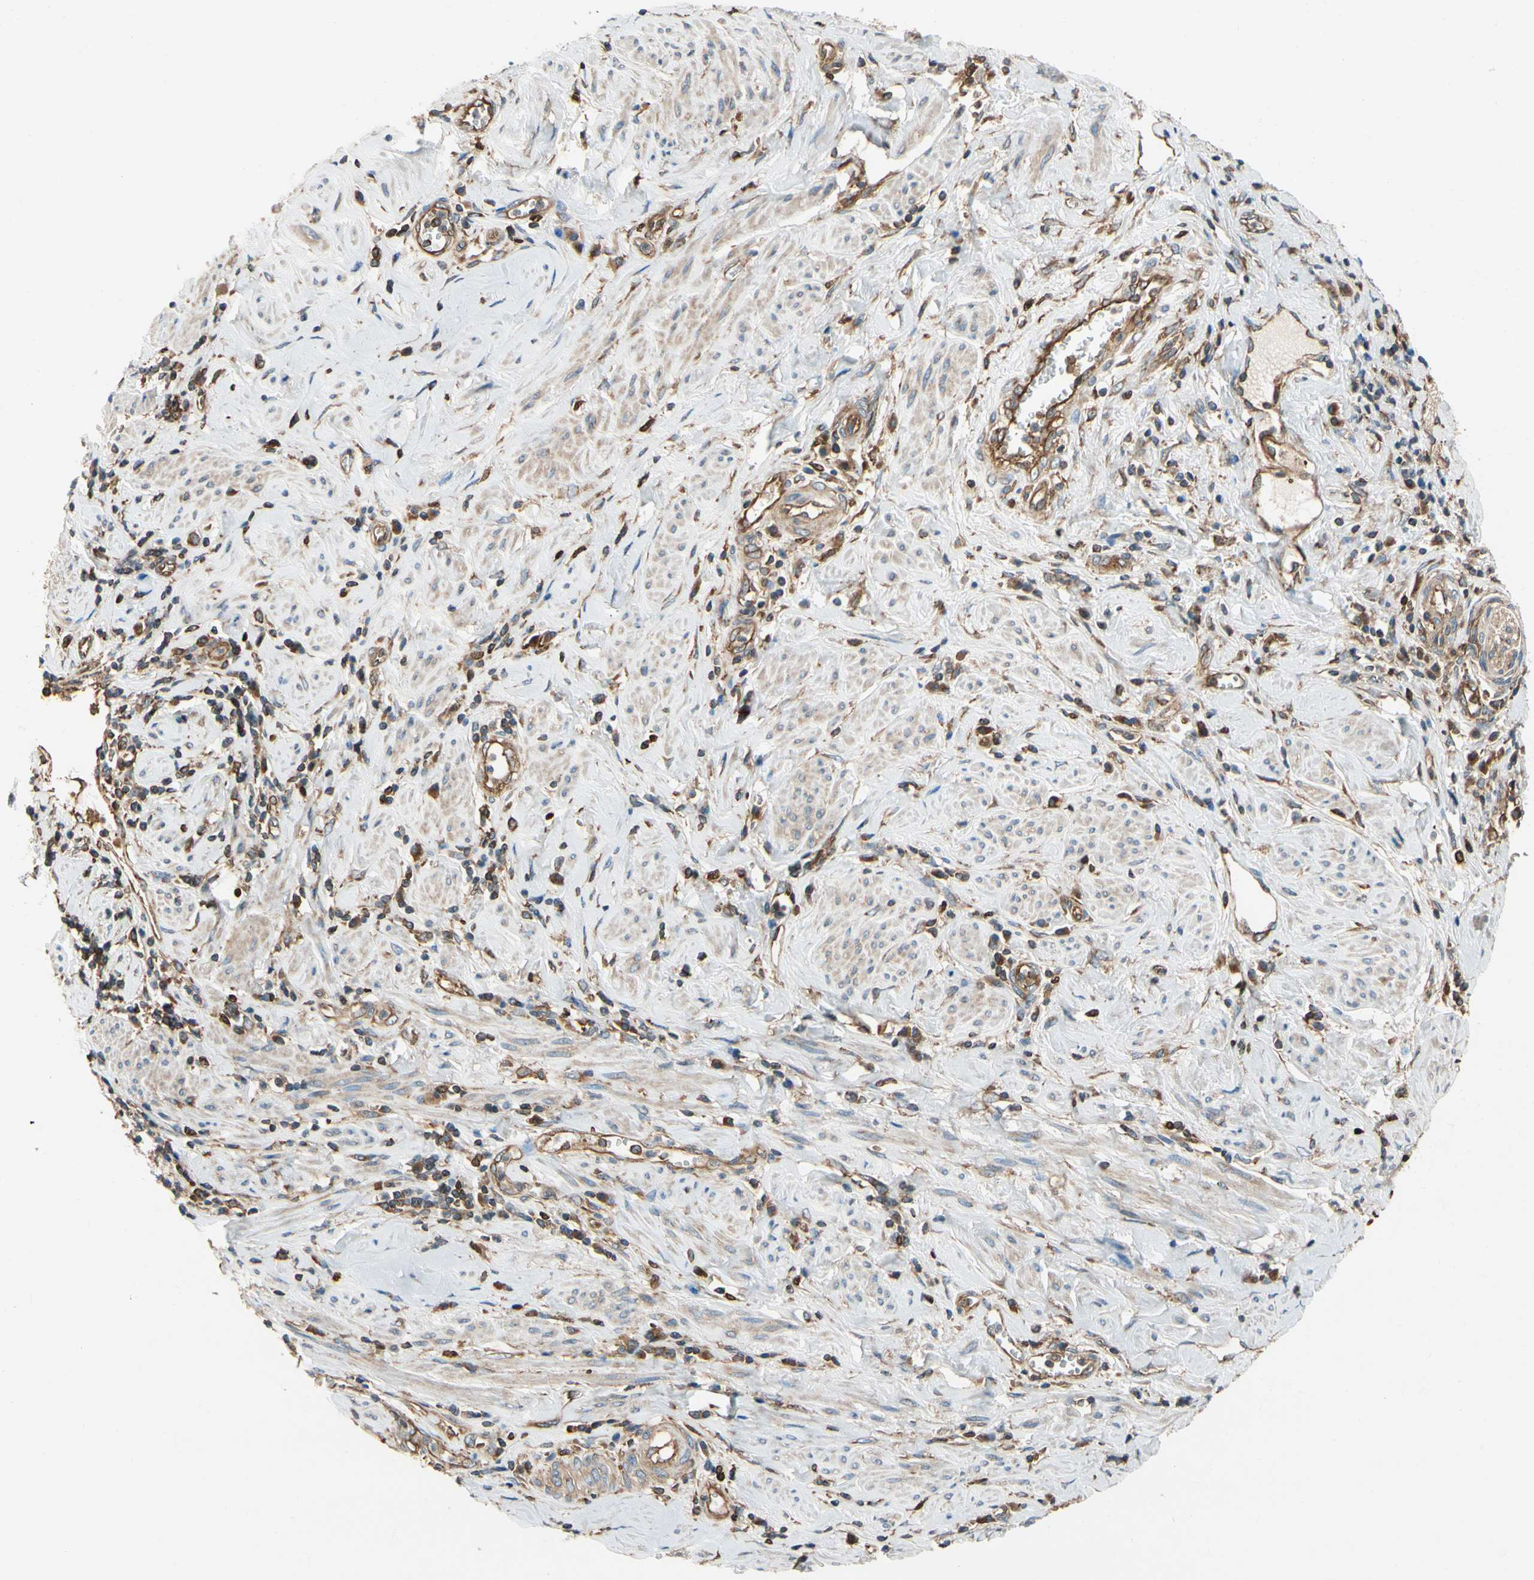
{"staining": {"intensity": "moderate", "quantity": "25%-75%", "location": "cytoplasmic/membranous"}, "tissue": "cervical cancer", "cell_type": "Tumor cells", "image_type": "cancer", "snomed": [{"axis": "morphology", "description": "Squamous cell carcinoma, NOS"}, {"axis": "topography", "description": "Cervix"}], "caption": "Tumor cells demonstrate moderate cytoplasmic/membranous staining in approximately 25%-75% of cells in cervical cancer.", "gene": "EPS15", "patient": {"sex": "female", "age": 53}}